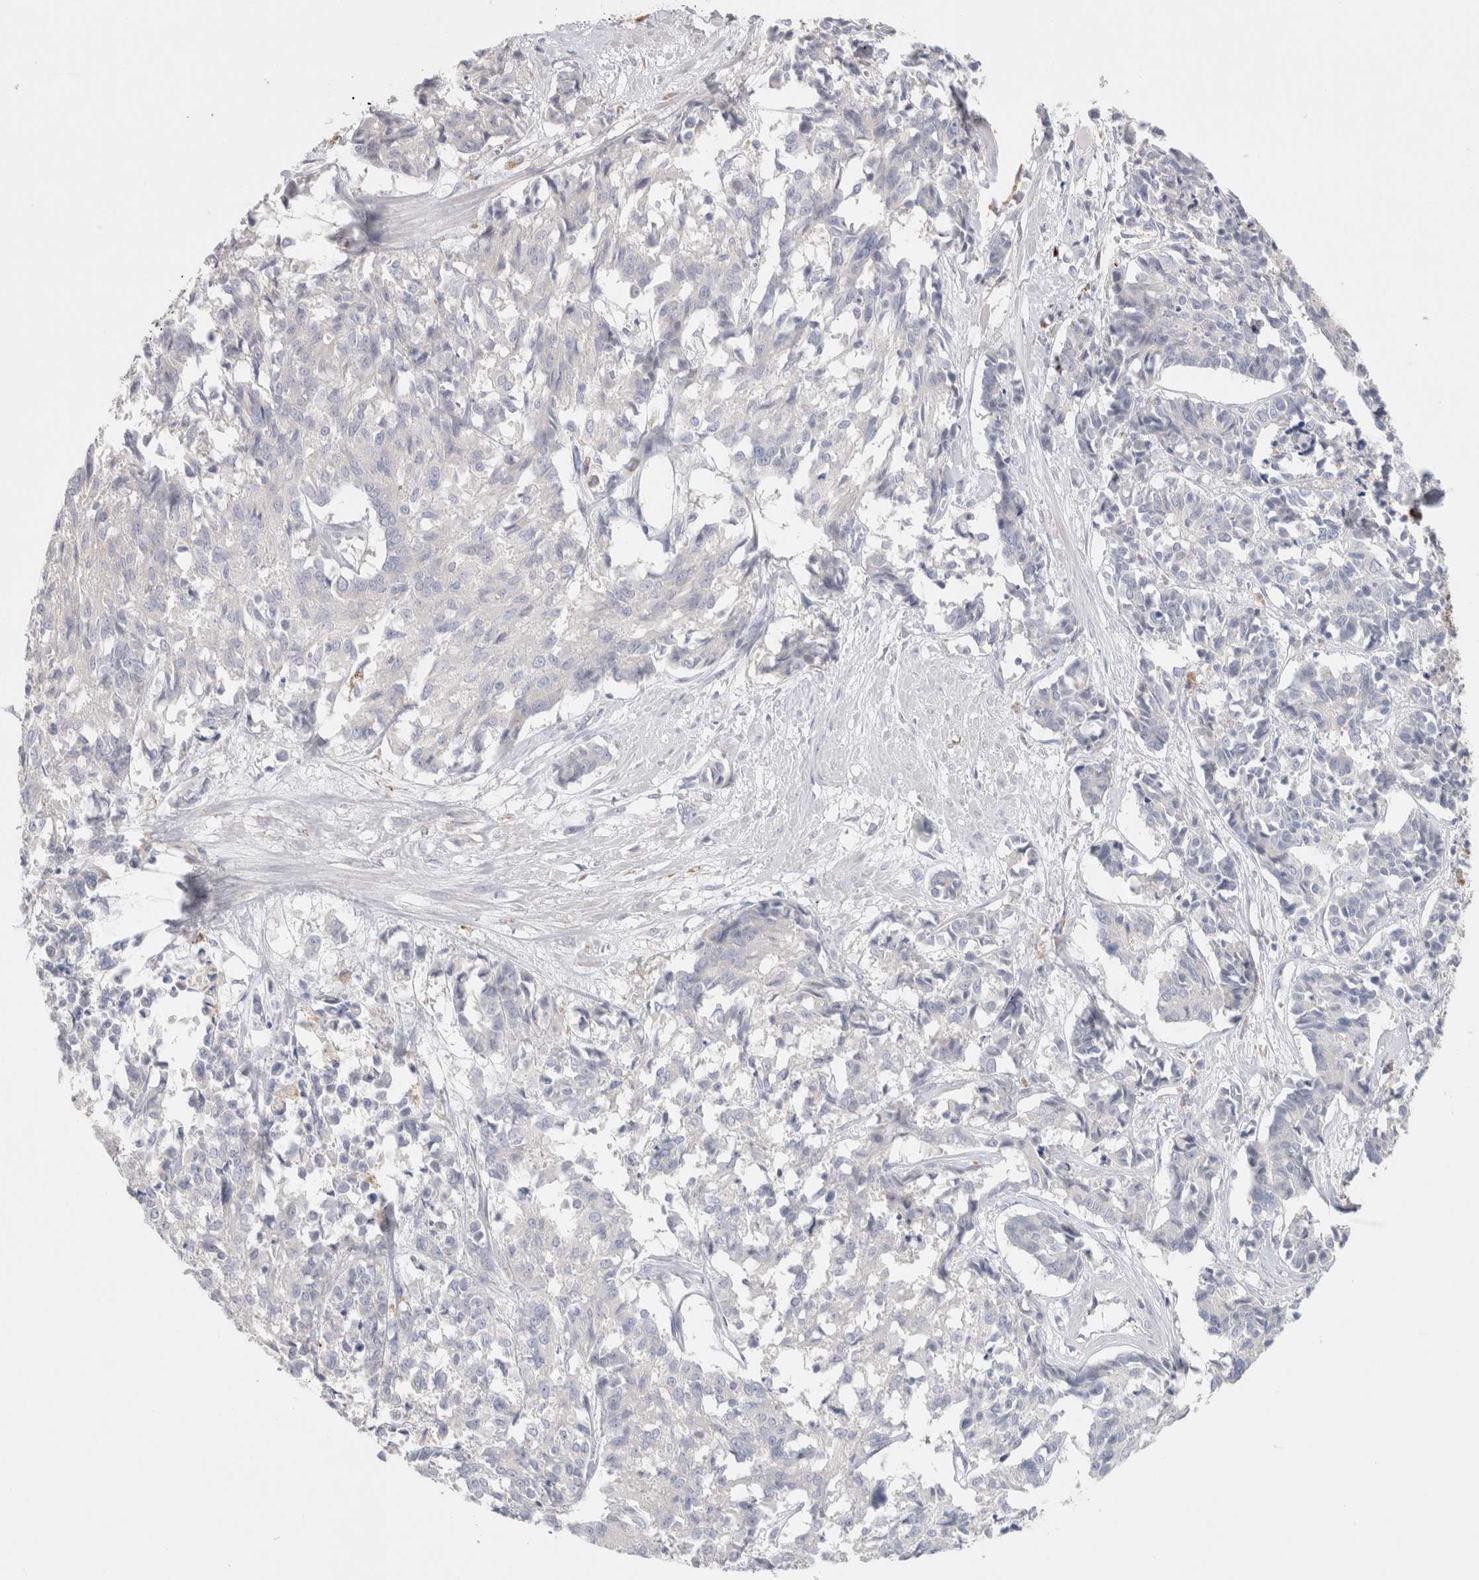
{"staining": {"intensity": "negative", "quantity": "none", "location": "none"}, "tissue": "cervical cancer", "cell_type": "Tumor cells", "image_type": "cancer", "snomed": [{"axis": "morphology", "description": "Squamous cell carcinoma, NOS"}, {"axis": "topography", "description": "Cervix"}], "caption": "This is an IHC histopathology image of human cervical cancer (squamous cell carcinoma). There is no staining in tumor cells.", "gene": "HPGDS", "patient": {"sex": "female", "age": 35}}